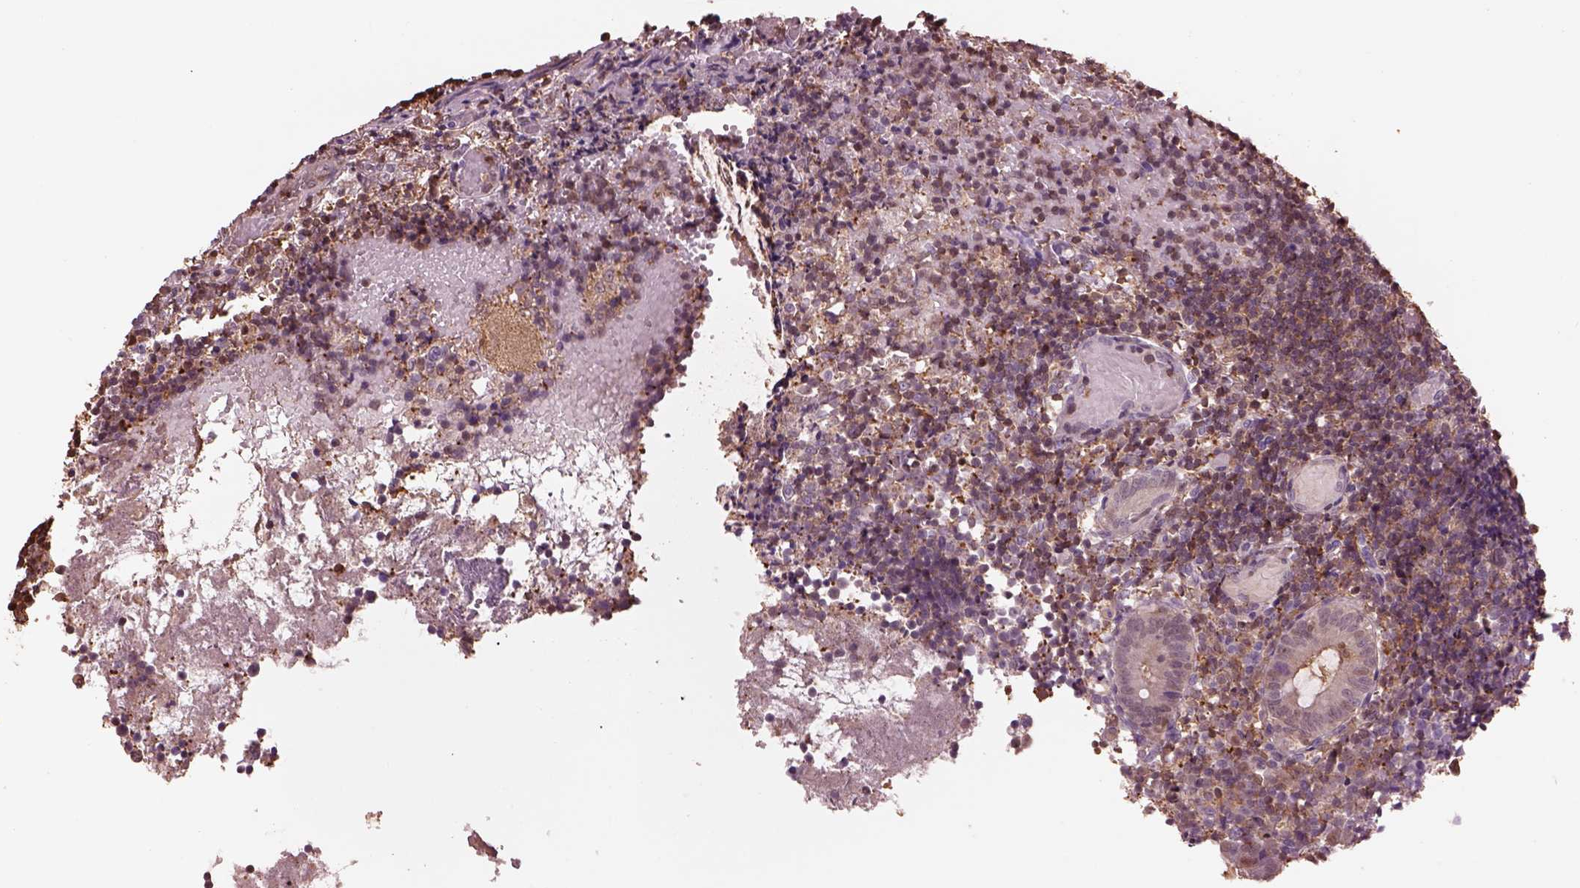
{"staining": {"intensity": "weak", "quantity": "25%-75%", "location": "cytoplasmic/membranous"}, "tissue": "appendix", "cell_type": "Glandular cells", "image_type": "normal", "snomed": [{"axis": "morphology", "description": "Normal tissue, NOS"}, {"axis": "topography", "description": "Appendix"}], "caption": "The micrograph demonstrates a brown stain indicating the presence of a protein in the cytoplasmic/membranous of glandular cells in appendix. (DAB IHC, brown staining for protein, blue staining for nuclei).", "gene": "IL31RA", "patient": {"sex": "female", "age": 32}}